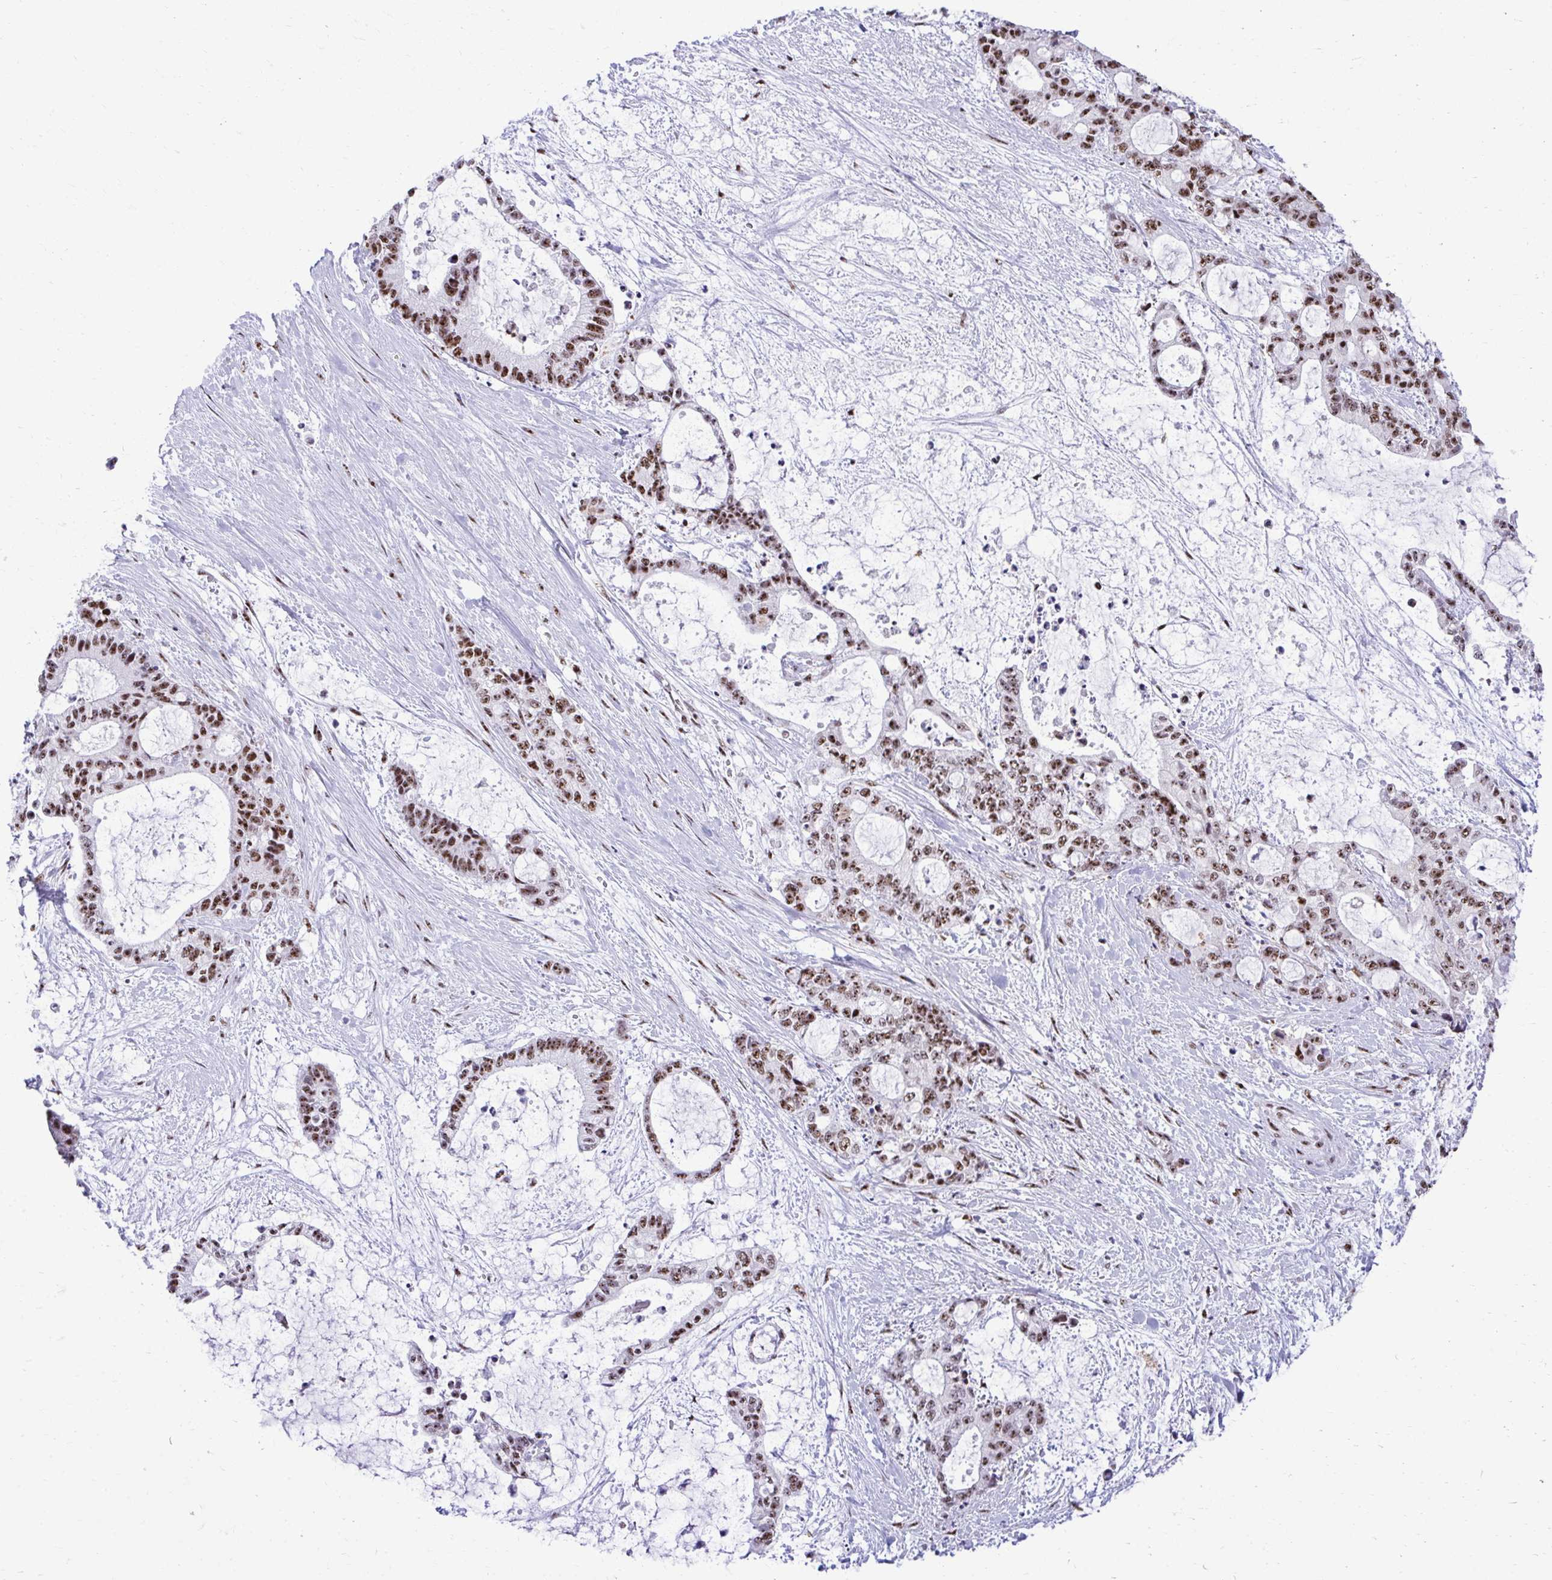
{"staining": {"intensity": "strong", "quantity": ">75%", "location": "nuclear"}, "tissue": "liver cancer", "cell_type": "Tumor cells", "image_type": "cancer", "snomed": [{"axis": "morphology", "description": "Normal tissue, NOS"}, {"axis": "morphology", "description": "Cholangiocarcinoma"}, {"axis": "topography", "description": "Liver"}, {"axis": "topography", "description": "Peripheral nerve tissue"}], "caption": "IHC image of human cholangiocarcinoma (liver) stained for a protein (brown), which demonstrates high levels of strong nuclear expression in approximately >75% of tumor cells.", "gene": "PELP1", "patient": {"sex": "female", "age": 73}}